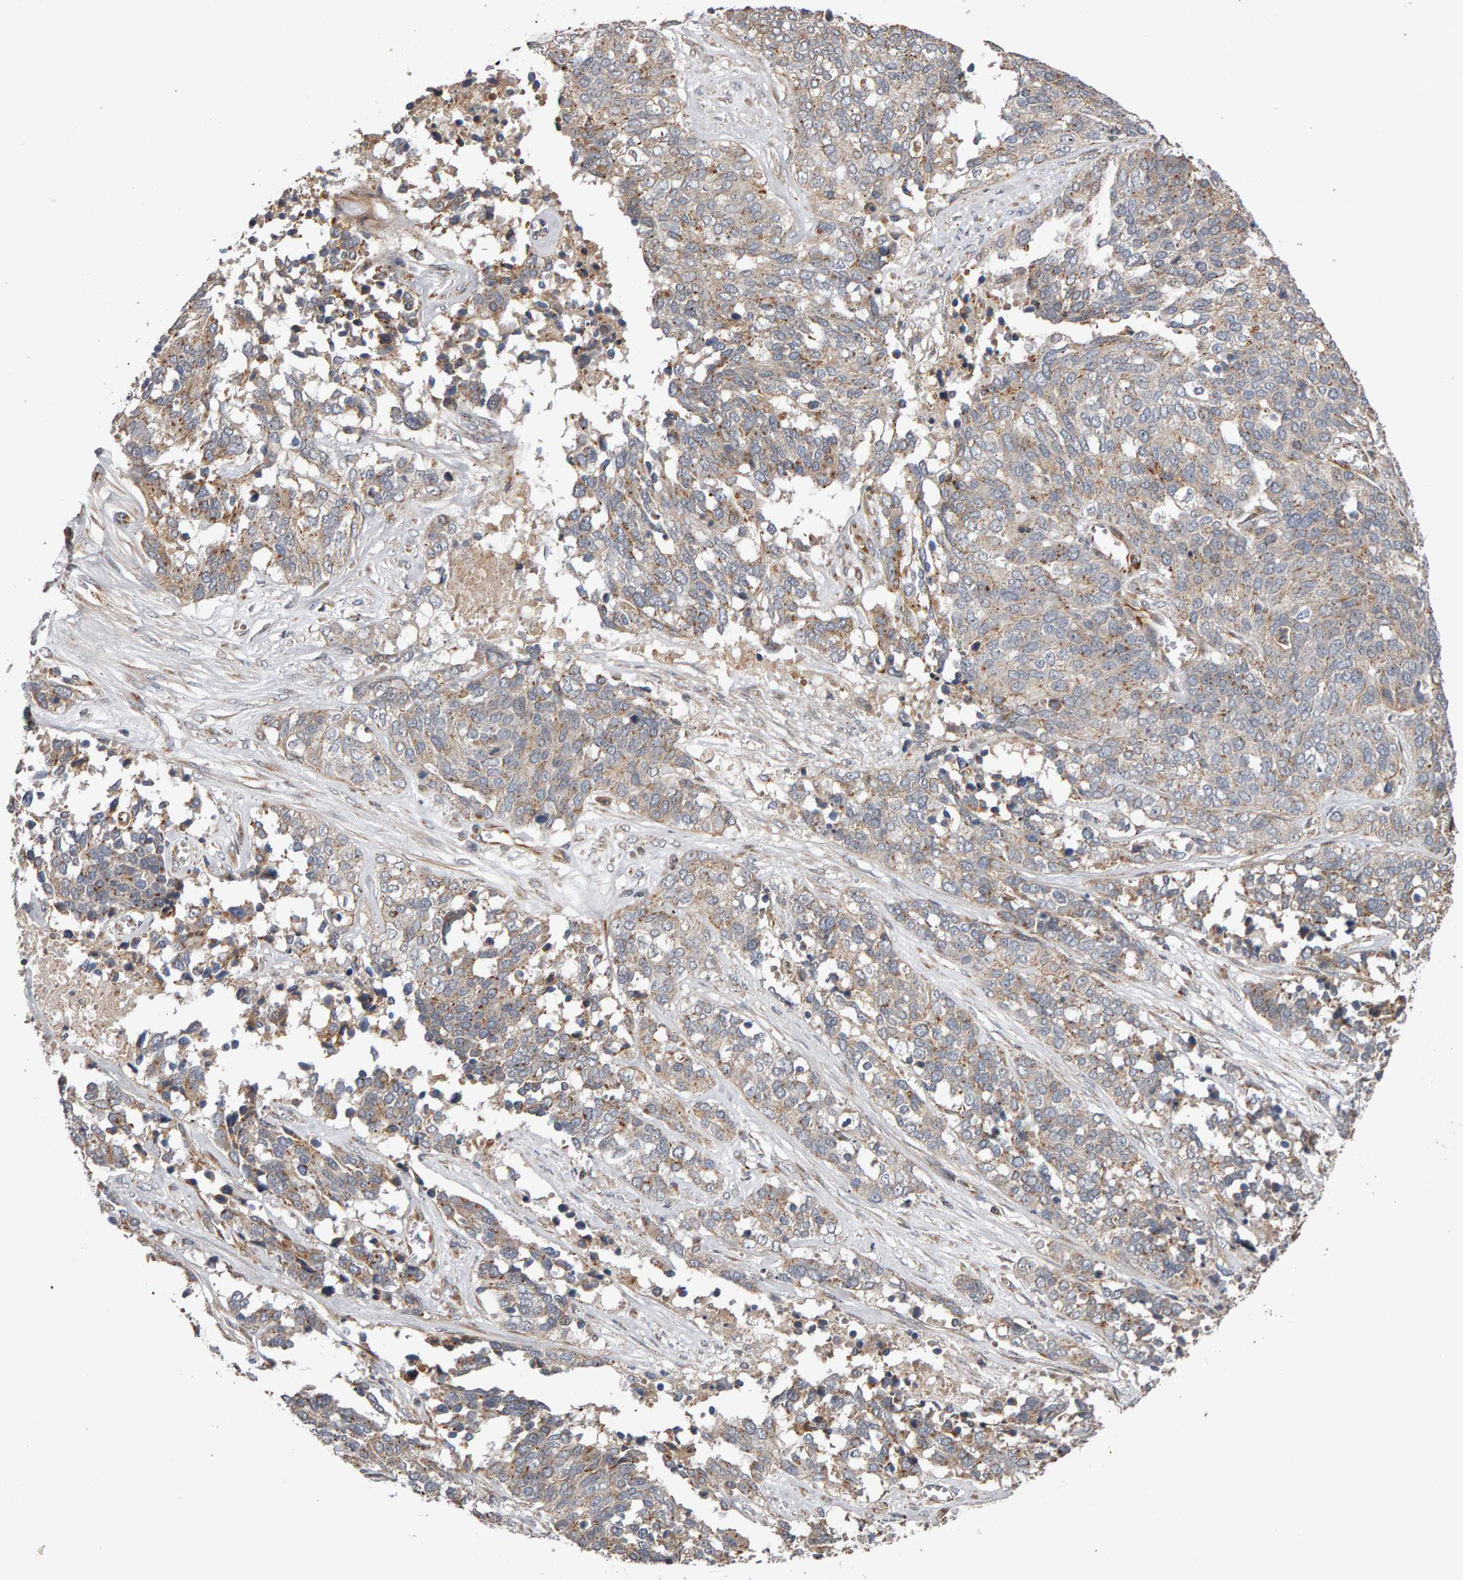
{"staining": {"intensity": "moderate", "quantity": ">75%", "location": "cytoplasmic/membranous"}, "tissue": "ovarian cancer", "cell_type": "Tumor cells", "image_type": "cancer", "snomed": [{"axis": "morphology", "description": "Cystadenocarcinoma, serous, NOS"}, {"axis": "topography", "description": "Ovary"}], "caption": "Immunohistochemical staining of ovarian cancer demonstrates medium levels of moderate cytoplasmic/membranous protein expression in approximately >75% of tumor cells.", "gene": "CANT1", "patient": {"sex": "female", "age": 44}}